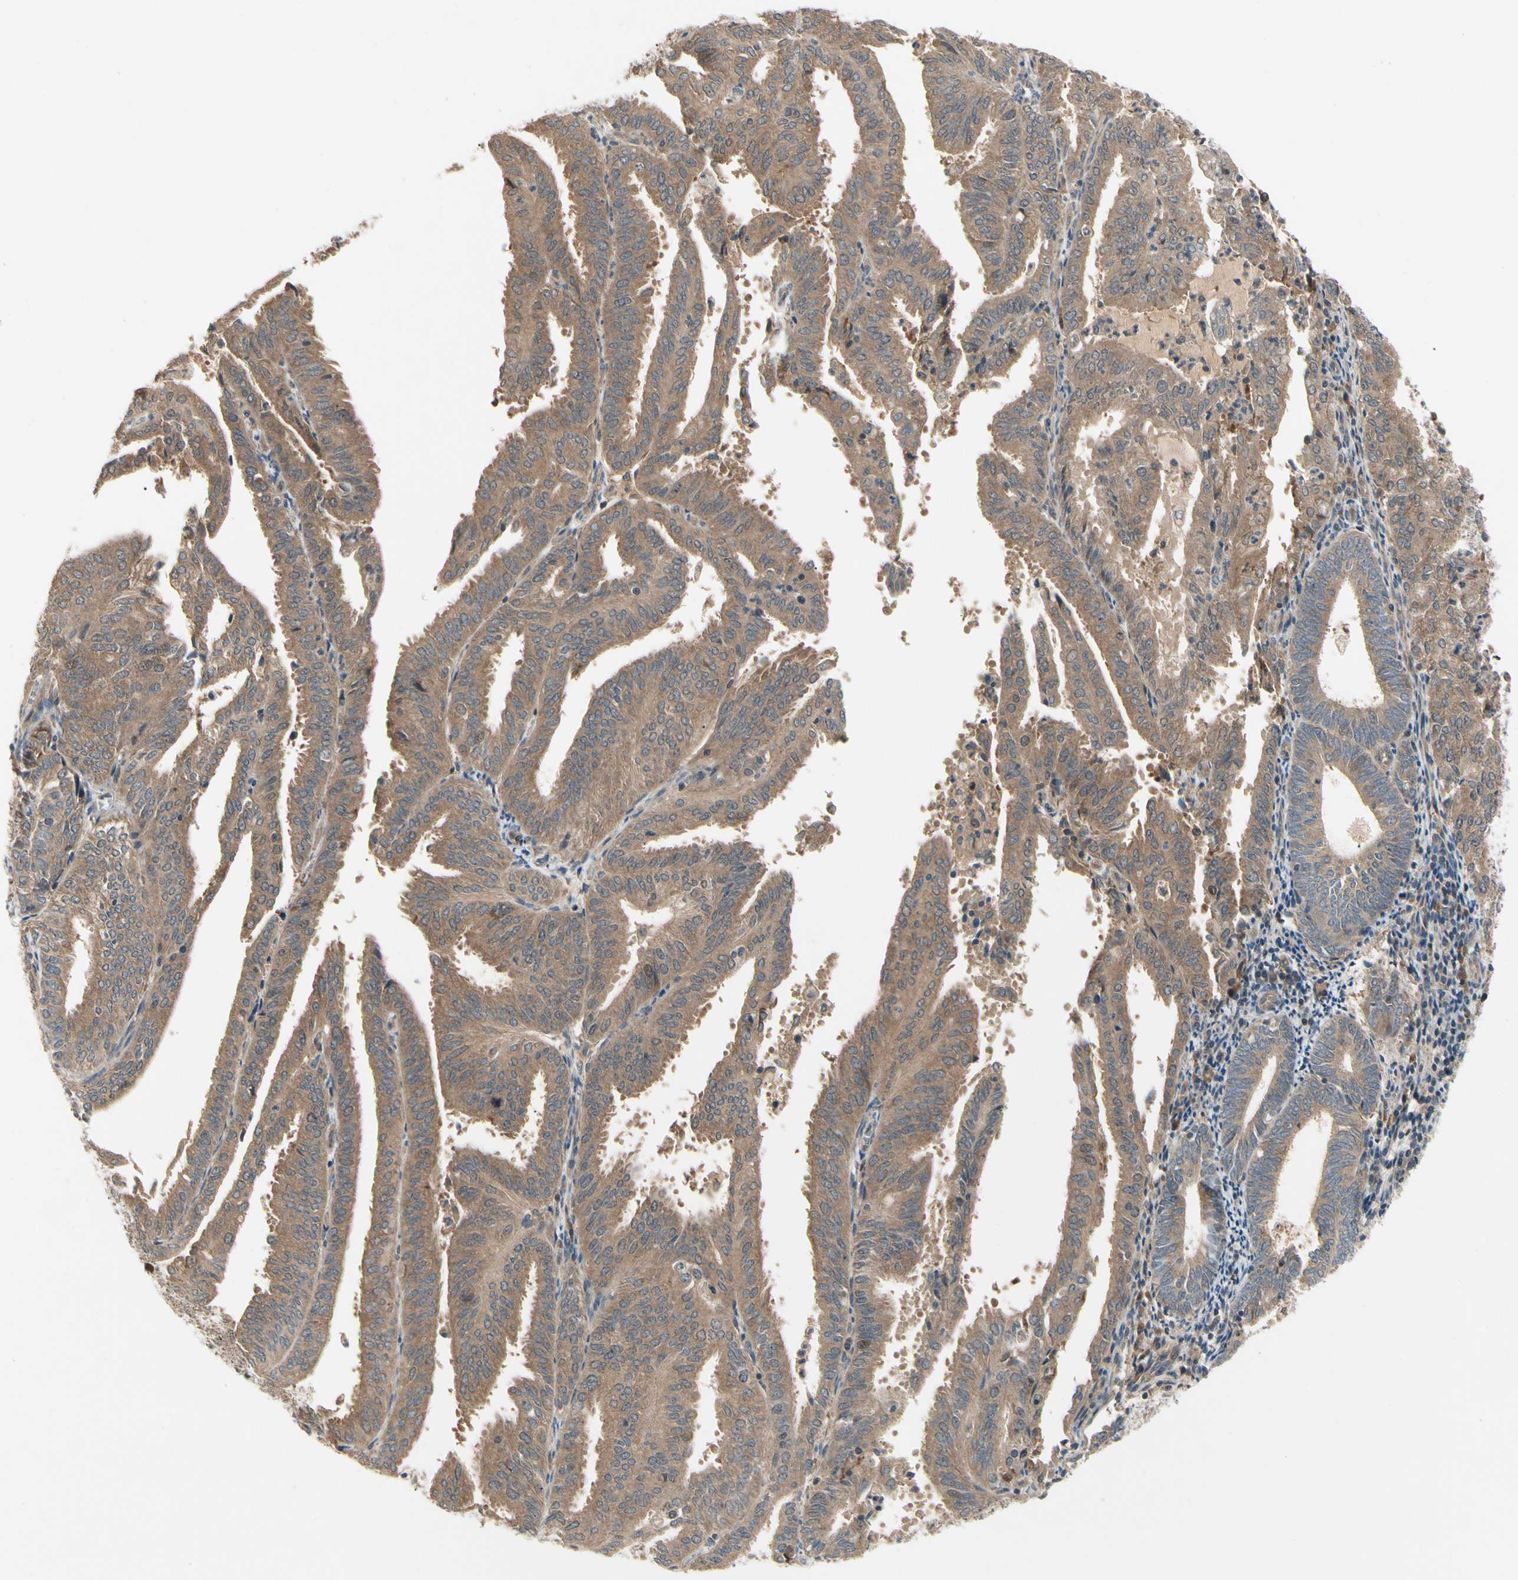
{"staining": {"intensity": "moderate", "quantity": ">75%", "location": "cytoplasmic/membranous"}, "tissue": "endometrial cancer", "cell_type": "Tumor cells", "image_type": "cancer", "snomed": [{"axis": "morphology", "description": "Adenocarcinoma, NOS"}, {"axis": "topography", "description": "Uterus"}], "caption": "This is a micrograph of immunohistochemistry staining of adenocarcinoma (endometrial), which shows moderate staining in the cytoplasmic/membranous of tumor cells.", "gene": "RNF14", "patient": {"sex": "female", "age": 60}}